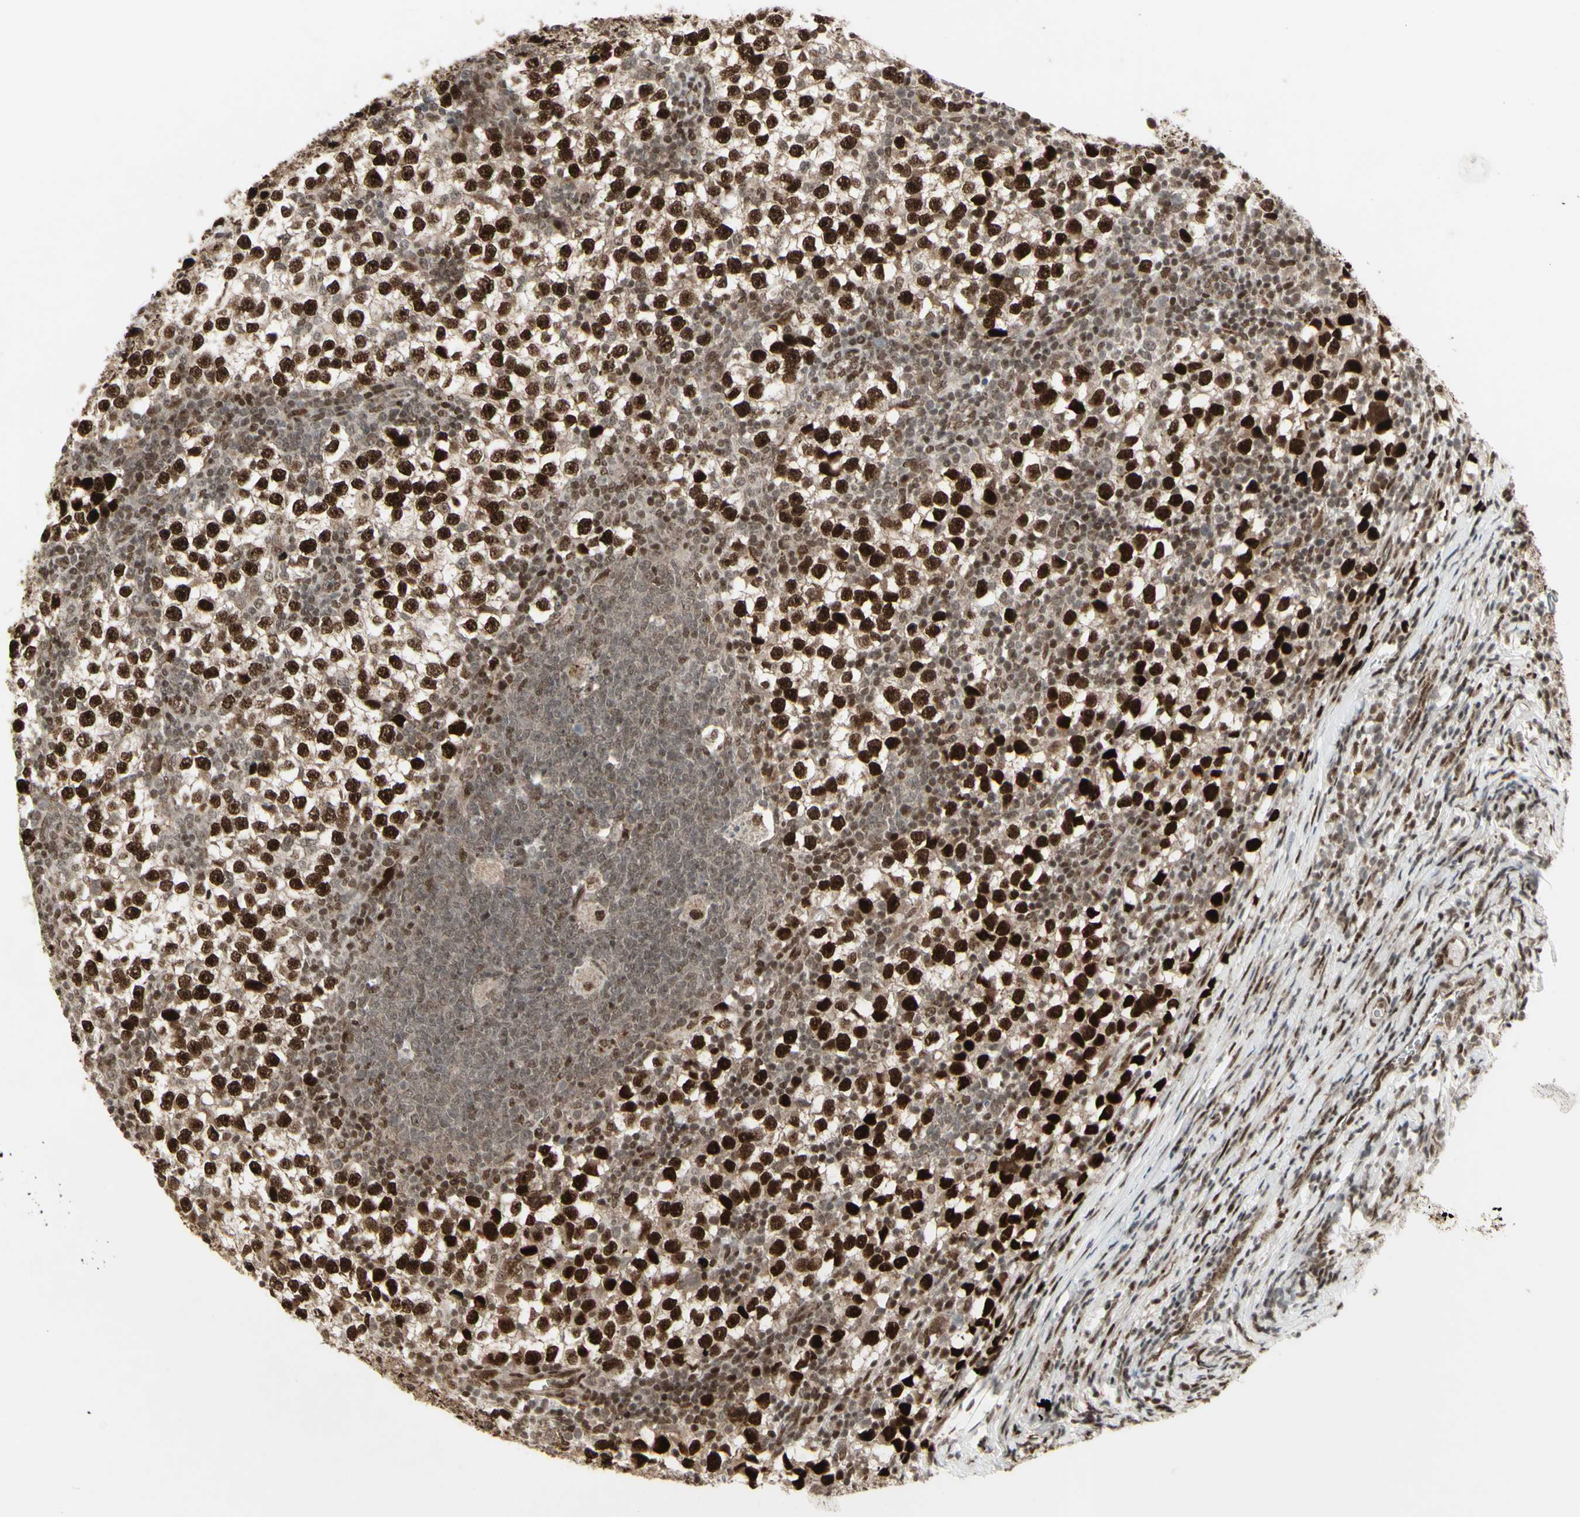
{"staining": {"intensity": "strong", "quantity": ">75%", "location": "cytoplasmic/membranous,nuclear"}, "tissue": "testis cancer", "cell_type": "Tumor cells", "image_type": "cancer", "snomed": [{"axis": "morphology", "description": "Seminoma, NOS"}, {"axis": "topography", "description": "Testis"}], "caption": "Protein expression analysis of human seminoma (testis) reveals strong cytoplasmic/membranous and nuclear positivity in approximately >75% of tumor cells.", "gene": "CBX1", "patient": {"sex": "male", "age": 65}}